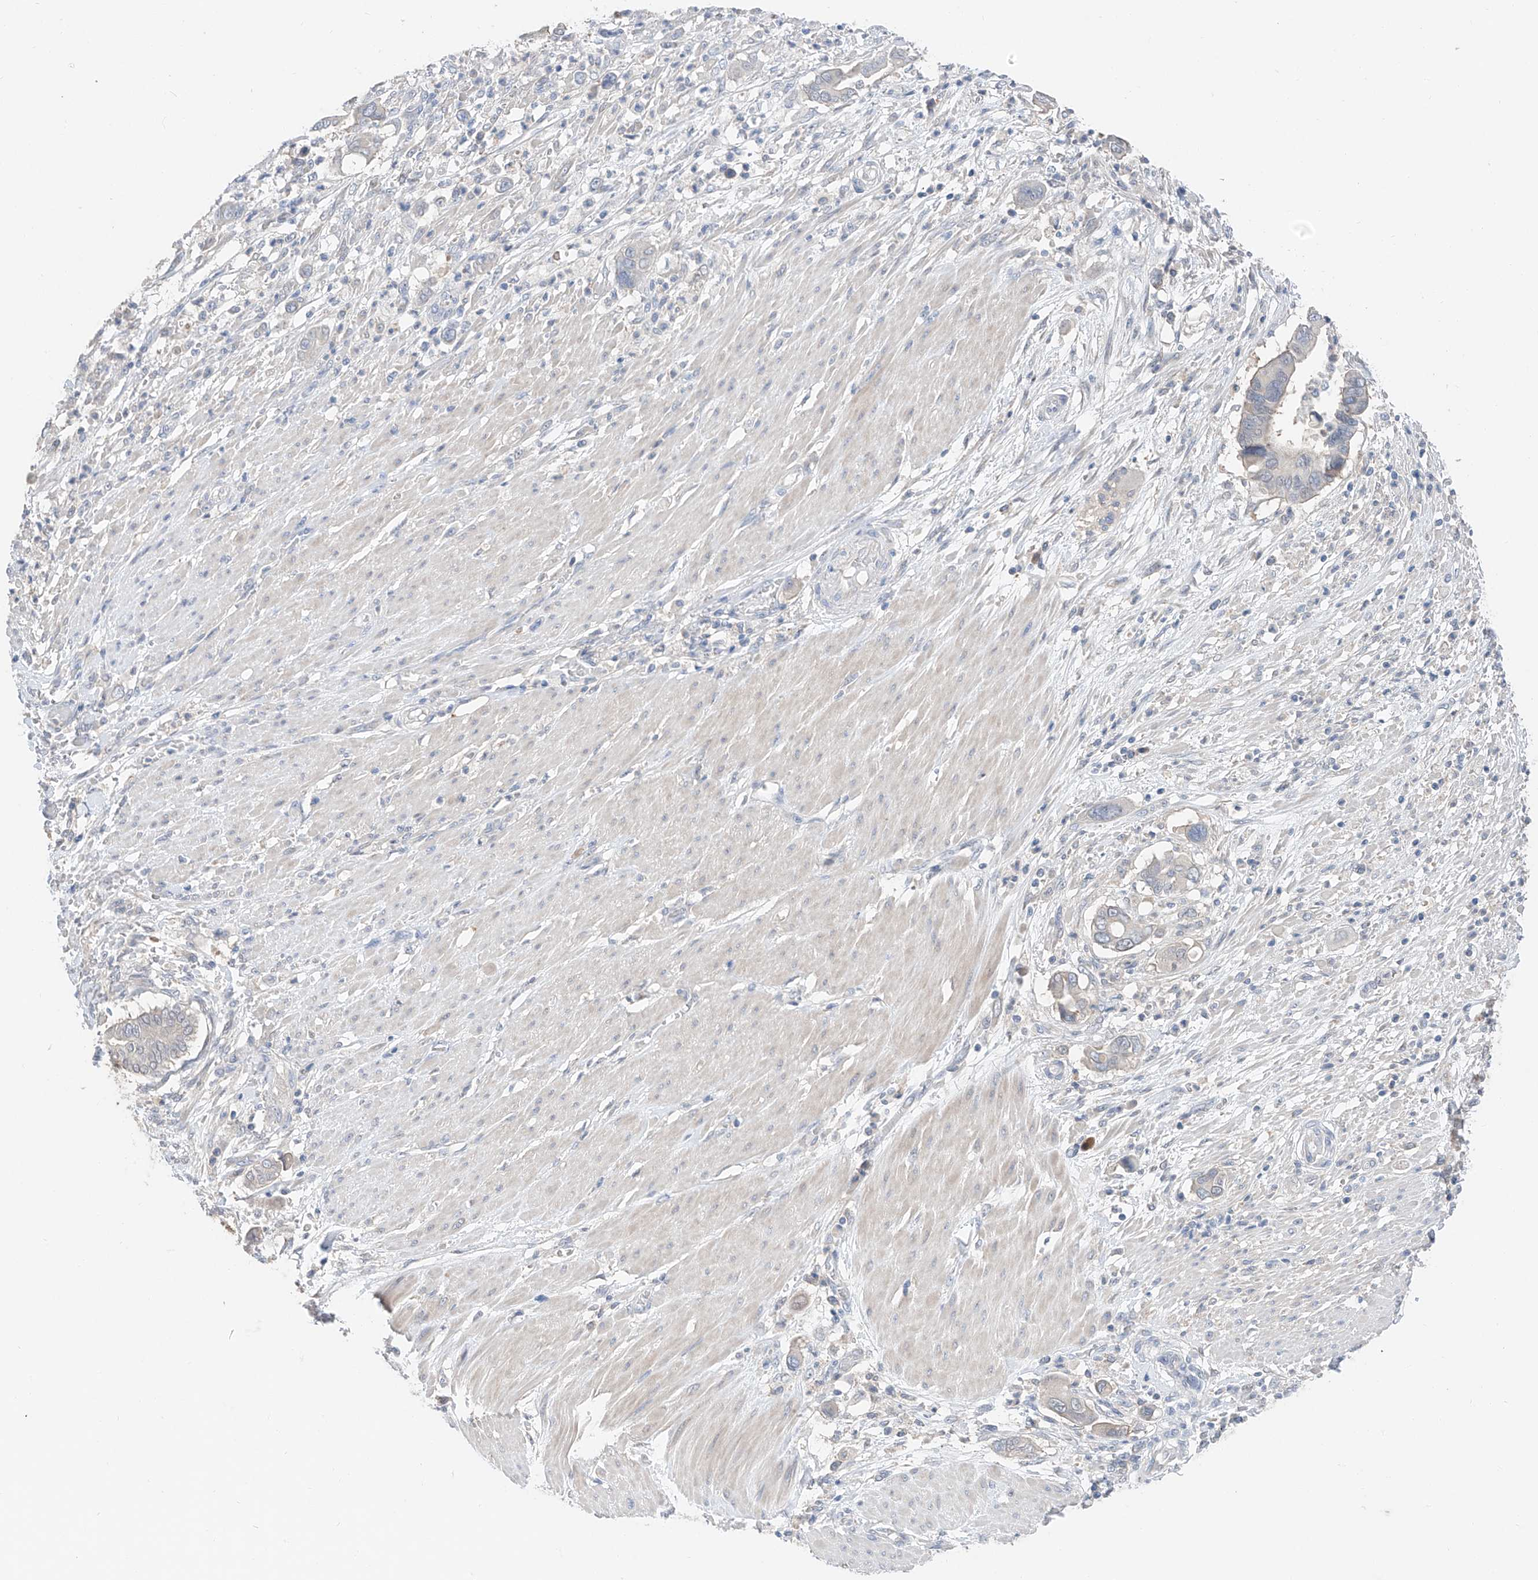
{"staining": {"intensity": "negative", "quantity": "none", "location": "none"}, "tissue": "pancreatic cancer", "cell_type": "Tumor cells", "image_type": "cancer", "snomed": [{"axis": "morphology", "description": "Adenocarcinoma, NOS"}, {"axis": "topography", "description": "Pancreas"}], "caption": "Photomicrograph shows no significant protein staining in tumor cells of pancreatic cancer.", "gene": "FUCA2", "patient": {"sex": "male", "age": 68}}